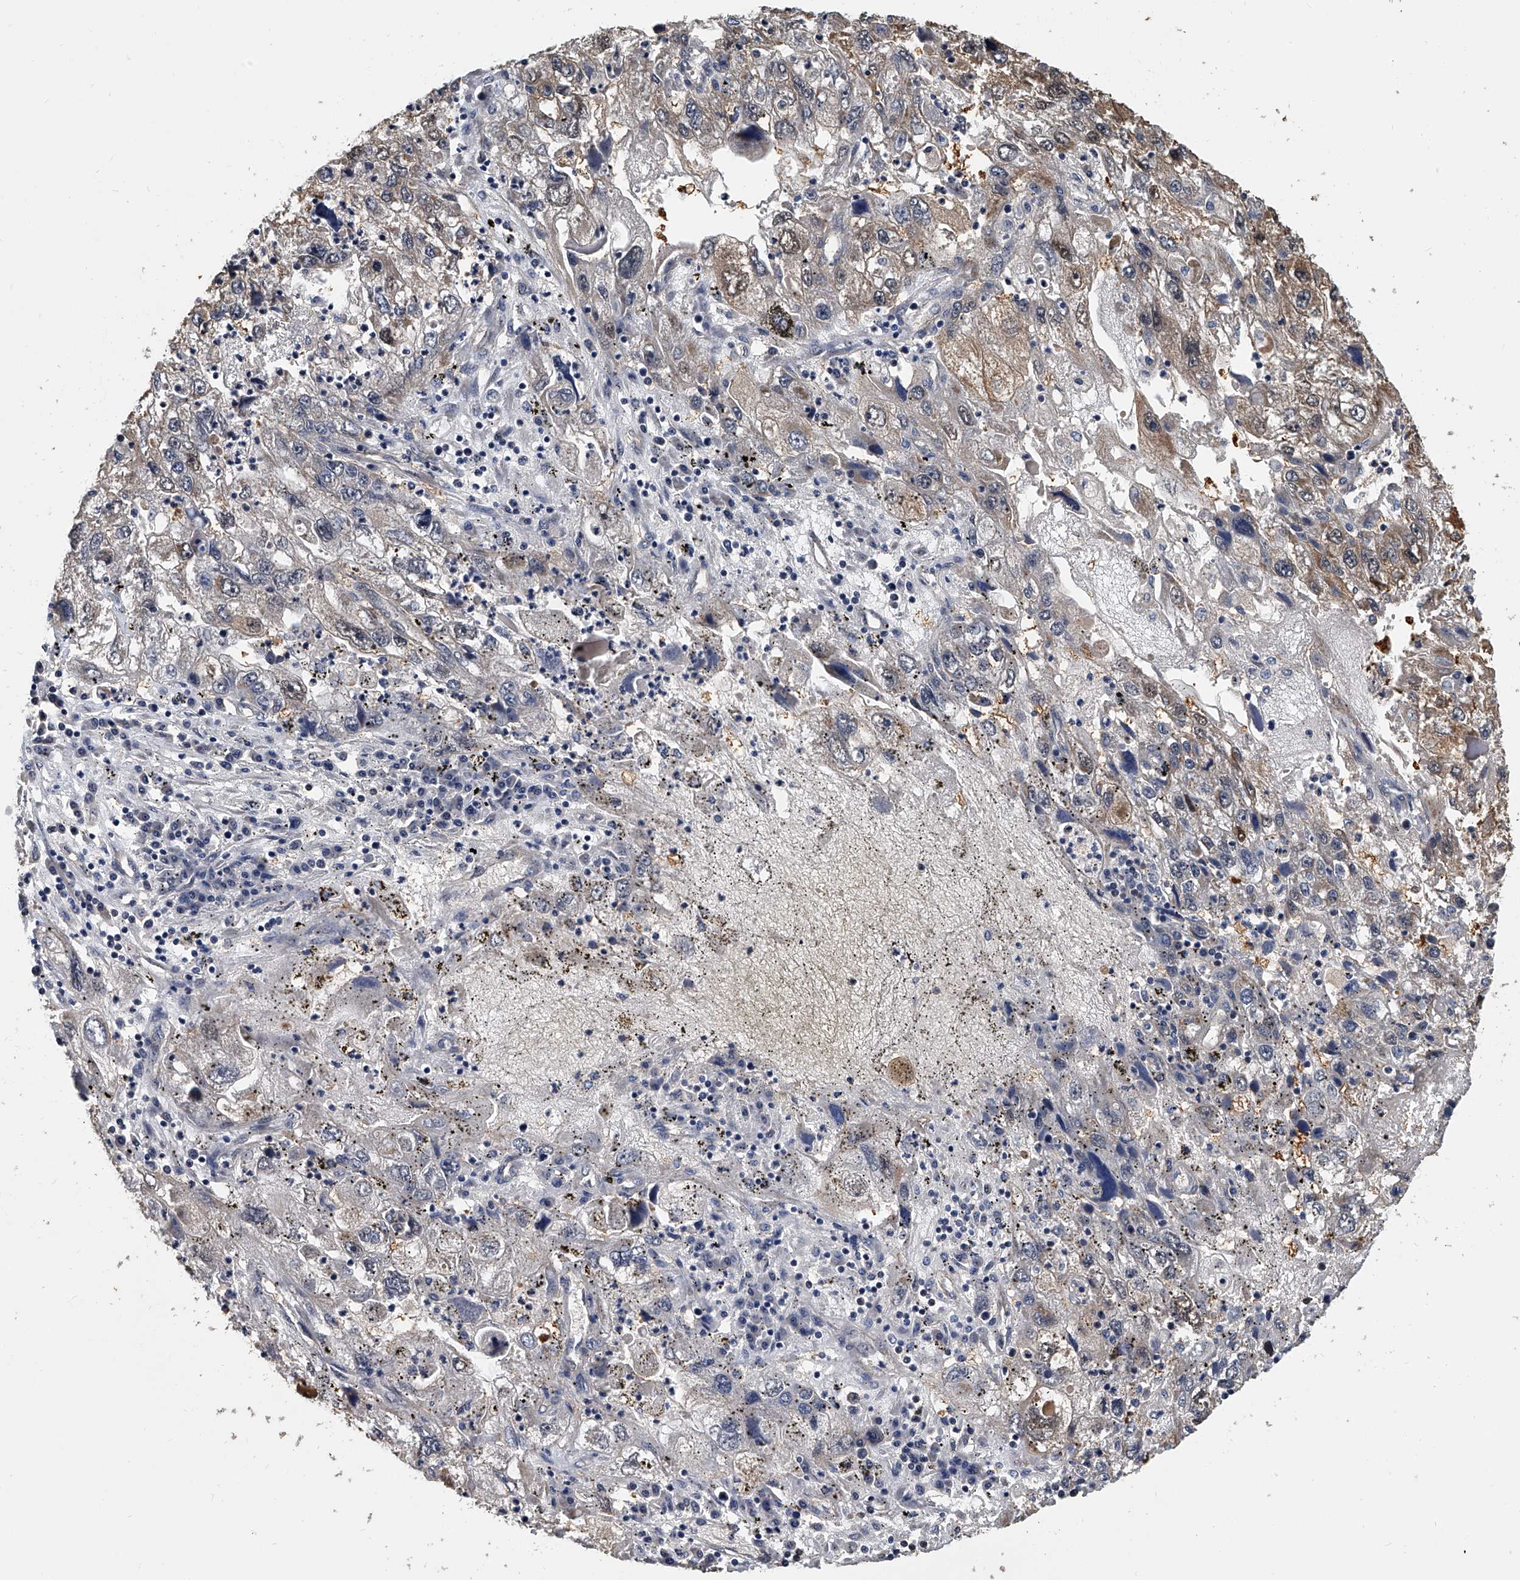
{"staining": {"intensity": "weak", "quantity": "<25%", "location": "cytoplasmic/membranous"}, "tissue": "endometrial cancer", "cell_type": "Tumor cells", "image_type": "cancer", "snomed": [{"axis": "morphology", "description": "Adenocarcinoma, NOS"}, {"axis": "topography", "description": "Endometrium"}], "caption": "This is an IHC image of endometrial cancer. There is no staining in tumor cells.", "gene": "CD200", "patient": {"sex": "female", "age": 49}}